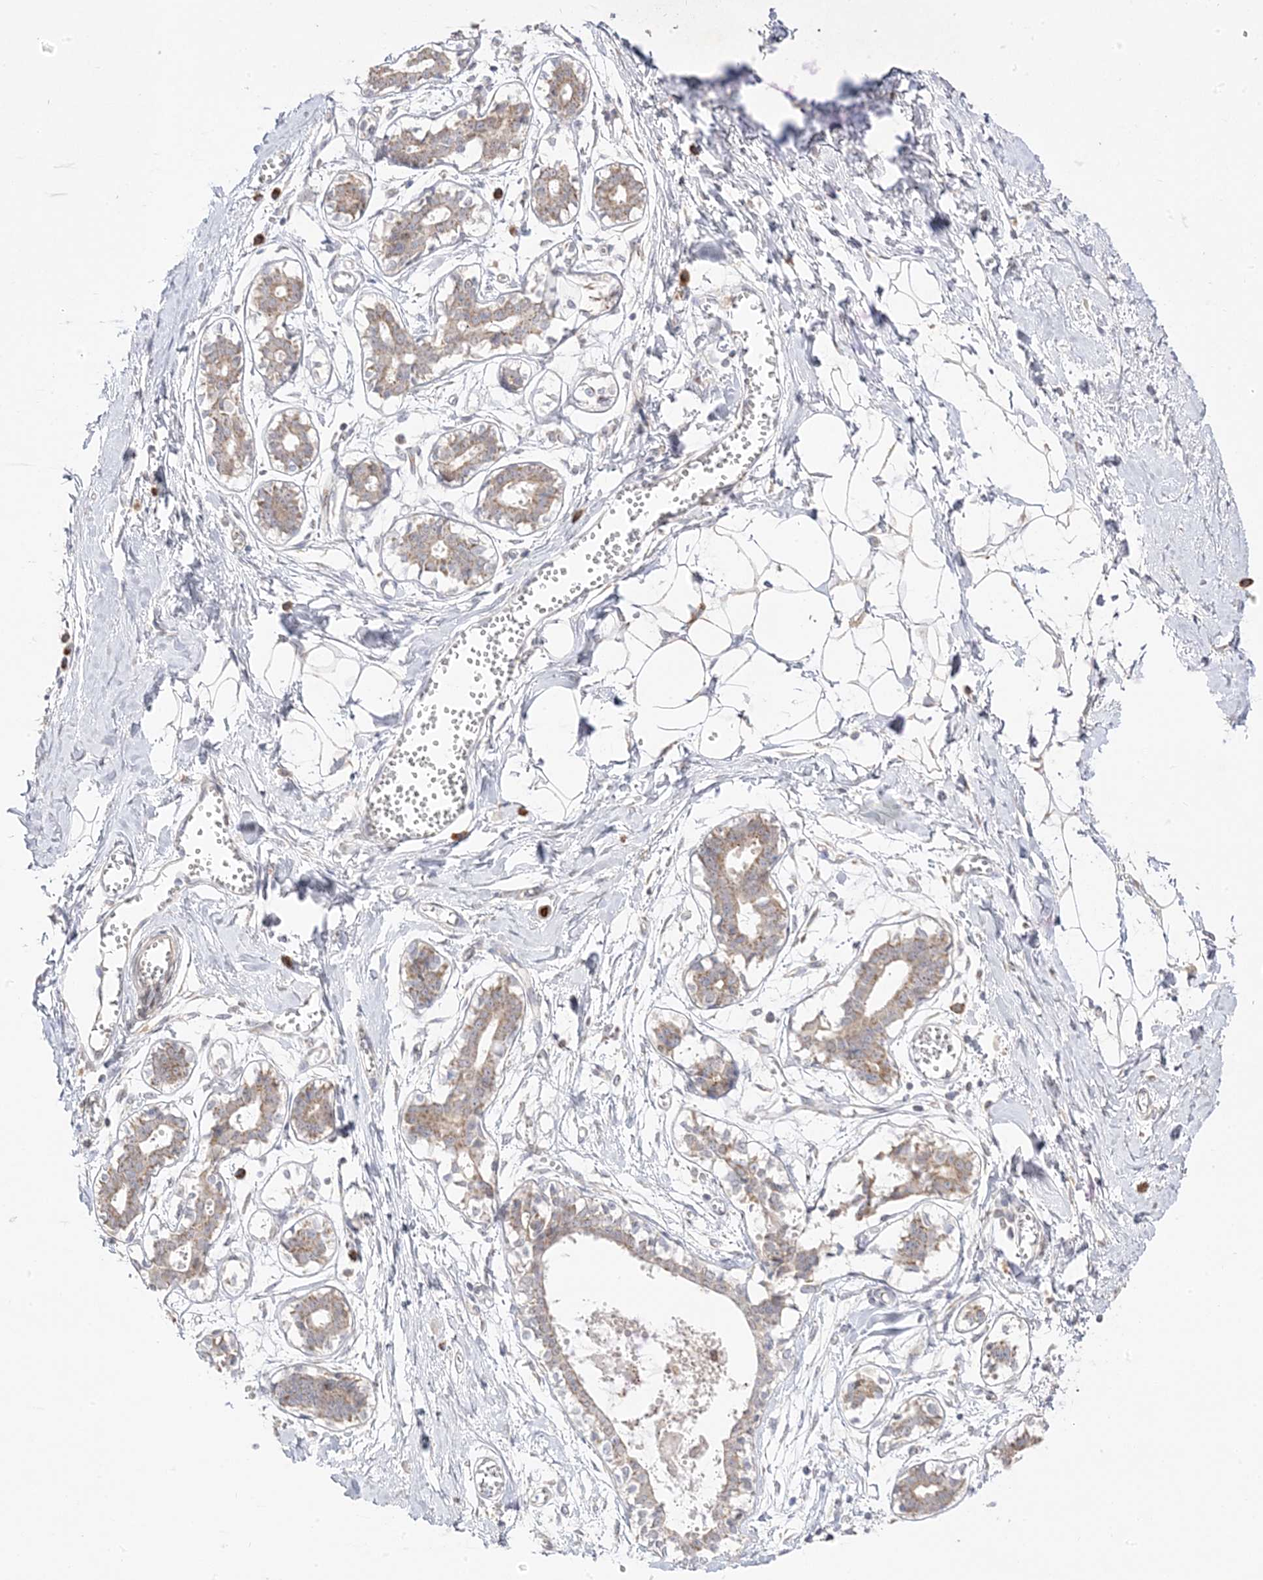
{"staining": {"intensity": "negative", "quantity": "none", "location": "none"}, "tissue": "breast", "cell_type": "Adipocytes", "image_type": "normal", "snomed": [{"axis": "morphology", "description": "Normal tissue, NOS"}, {"axis": "topography", "description": "Breast"}], "caption": "An image of breast stained for a protein displays no brown staining in adipocytes. The staining was performed using DAB (3,3'-diaminobenzidine) to visualize the protein expression in brown, while the nuclei were stained in blue with hematoxylin (Magnification: 20x).", "gene": "TRANK1", "patient": {"sex": "female", "age": 27}}